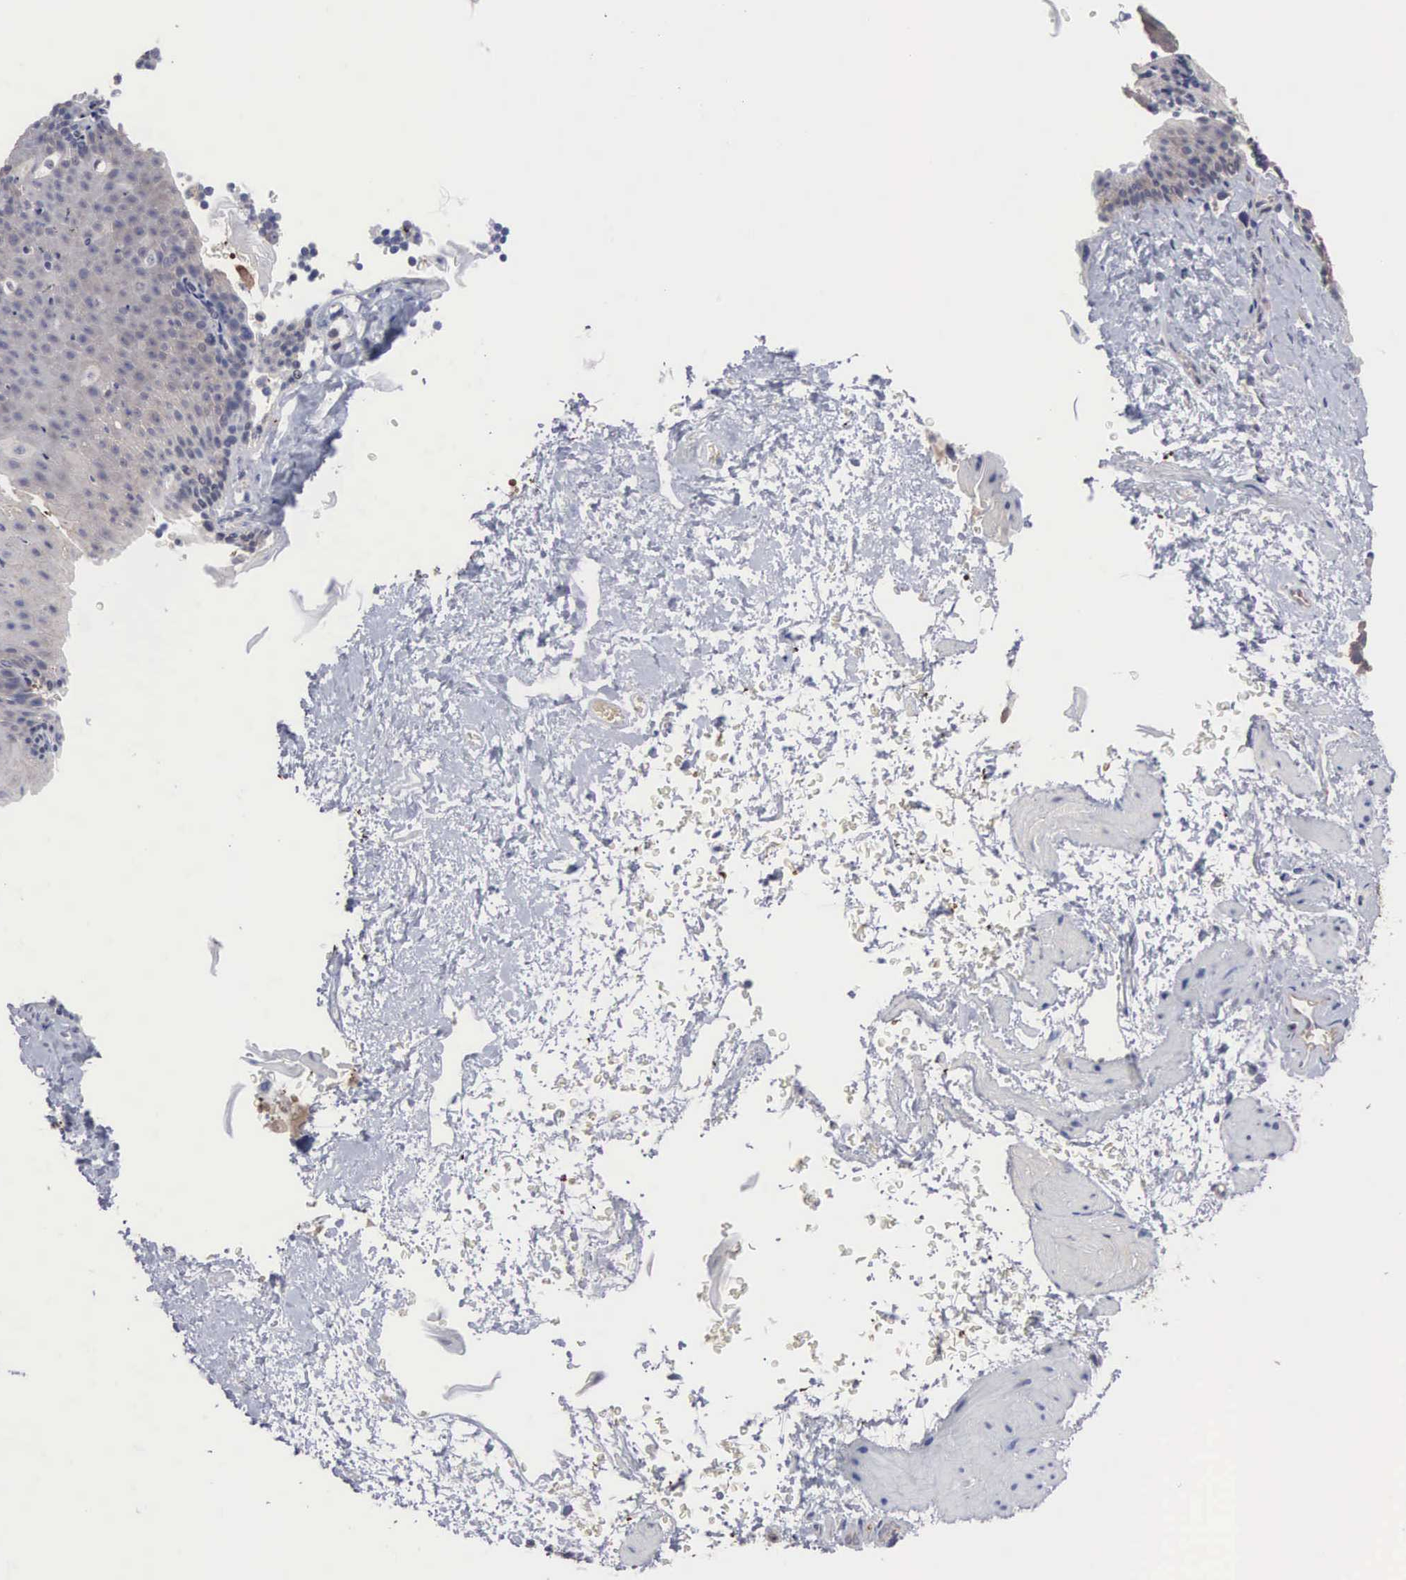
{"staining": {"intensity": "weak", "quantity": "25%-75%", "location": "cytoplasmic/membranous"}, "tissue": "esophagus", "cell_type": "Squamous epithelial cells", "image_type": "normal", "snomed": [{"axis": "morphology", "description": "Normal tissue, NOS"}, {"axis": "topography", "description": "Esophagus"}], "caption": "A brown stain labels weak cytoplasmic/membranous staining of a protein in squamous epithelial cells of benign human esophagus. (DAB (3,3'-diaminobenzidine) IHC, brown staining for protein, blue staining for nuclei).", "gene": "INF2", "patient": {"sex": "female", "age": 61}}